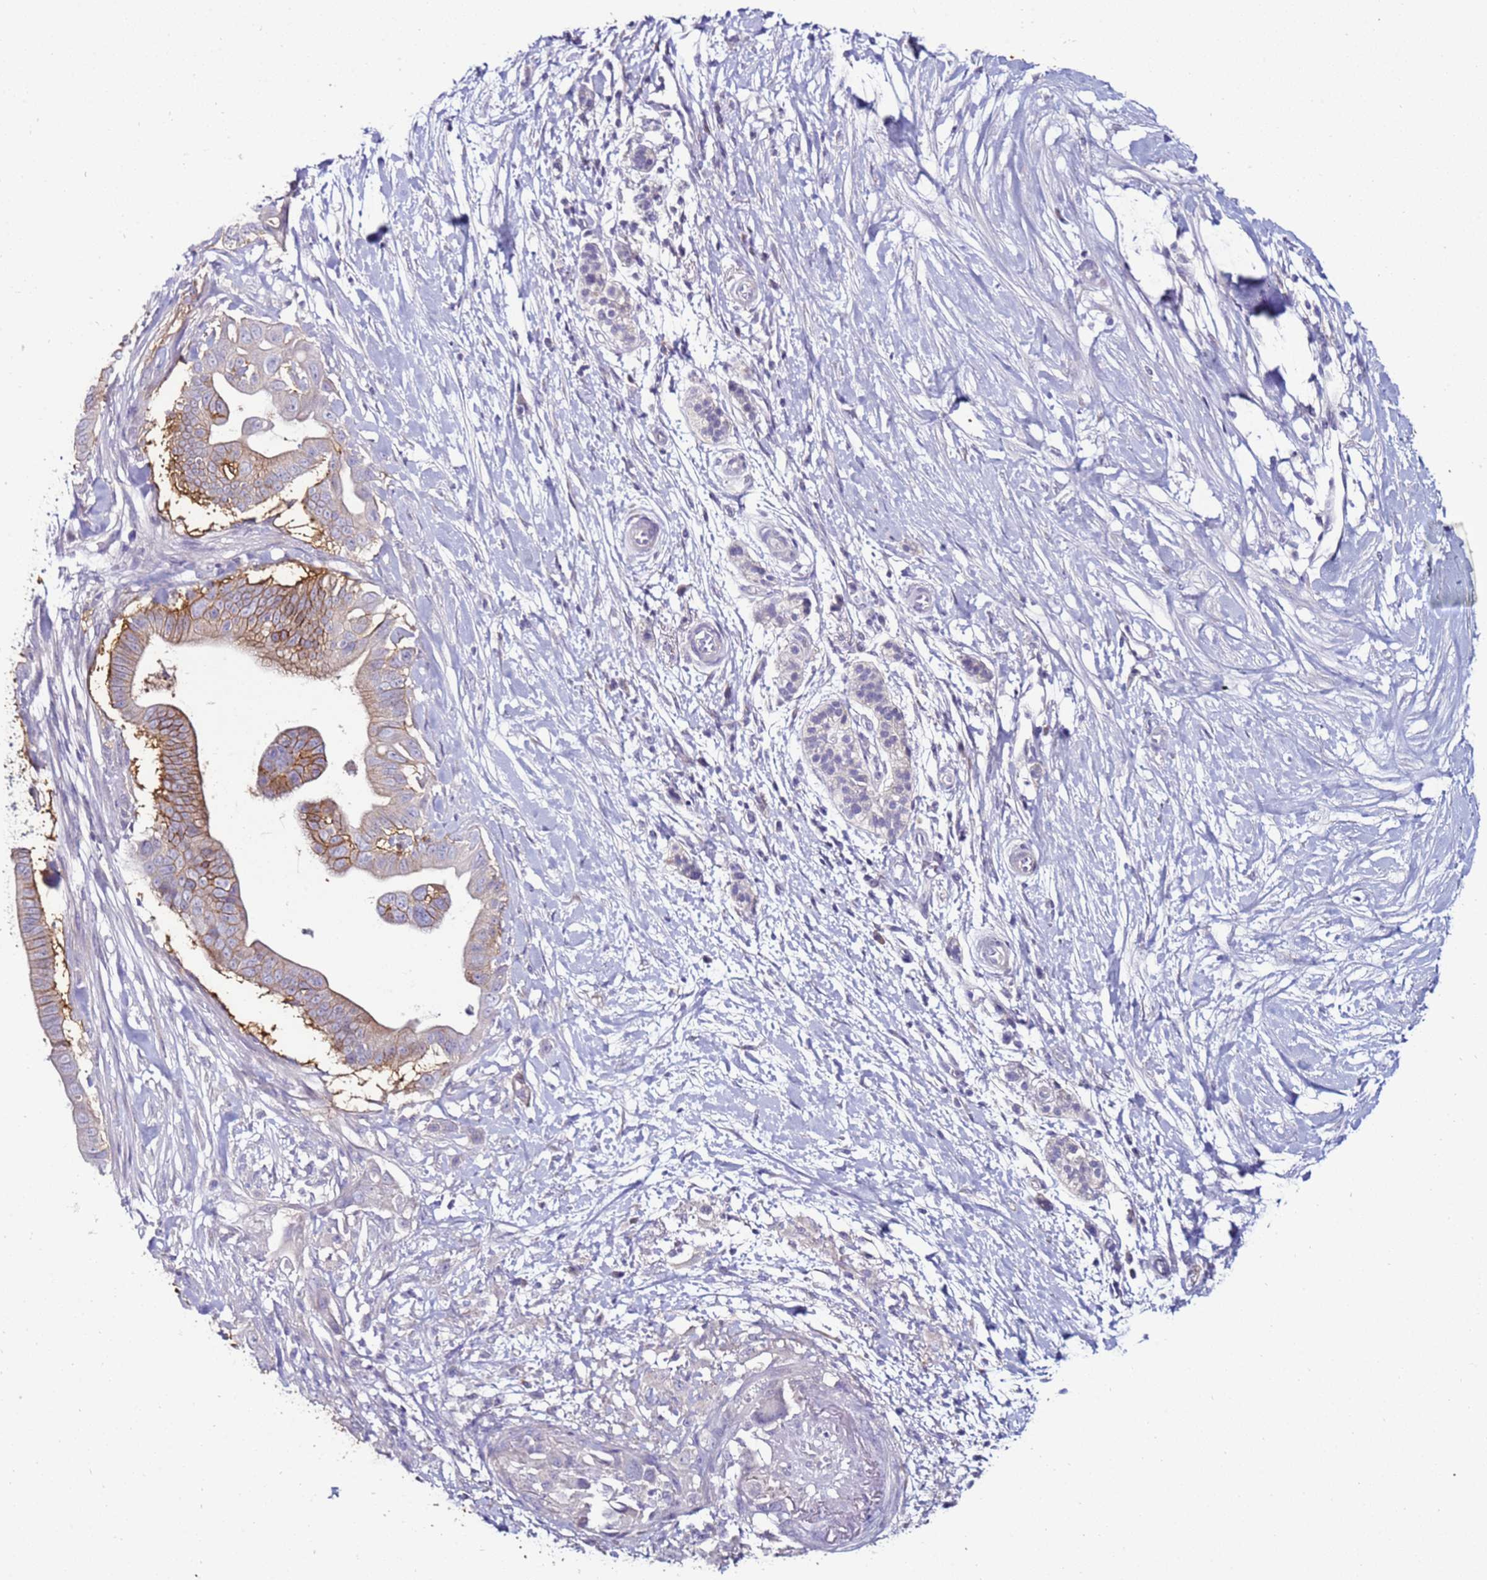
{"staining": {"intensity": "strong", "quantity": "25%-75%", "location": "cytoplasmic/membranous"}, "tissue": "pancreatic cancer", "cell_type": "Tumor cells", "image_type": "cancer", "snomed": [{"axis": "morphology", "description": "Adenocarcinoma, NOS"}, {"axis": "topography", "description": "Pancreas"}], "caption": "Immunohistochemistry (IHC) of human pancreatic cancer (adenocarcinoma) exhibits high levels of strong cytoplasmic/membranous positivity in approximately 25%-75% of tumor cells.", "gene": "GPN3", "patient": {"sex": "male", "age": 68}}